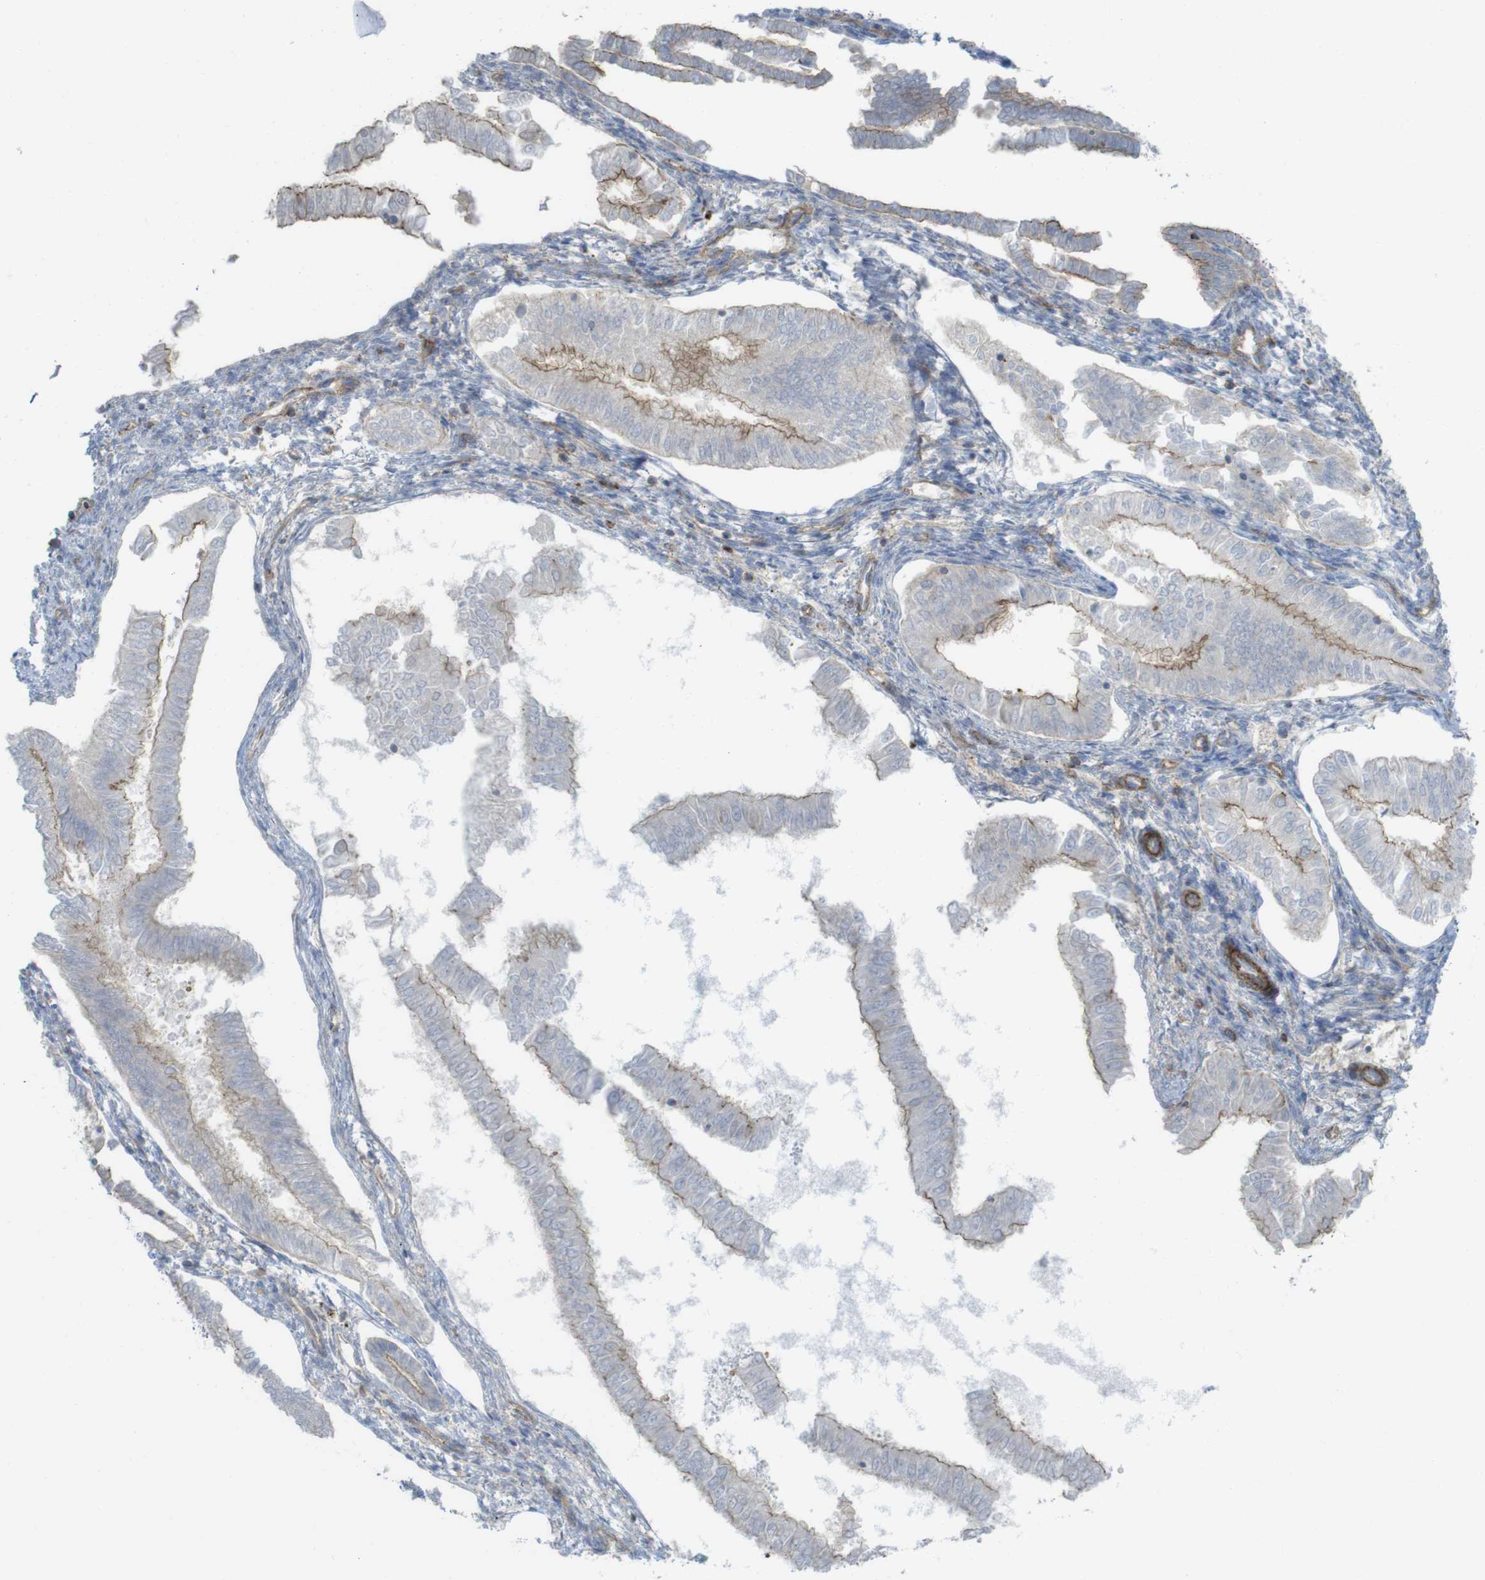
{"staining": {"intensity": "moderate", "quantity": "25%-75%", "location": "cytoplasmic/membranous"}, "tissue": "endometrial cancer", "cell_type": "Tumor cells", "image_type": "cancer", "snomed": [{"axis": "morphology", "description": "Adenocarcinoma, NOS"}, {"axis": "topography", "description": "Endometrium"}], "caption": "Adenocarcinoma (endometrial) stained with a brown dye displays moderate cytoplasmic/membranous positive expression in approximately 25%-75% of tumor cells.", "gene": "PREX2", "patient": {"sex": "female", "age": 53}}